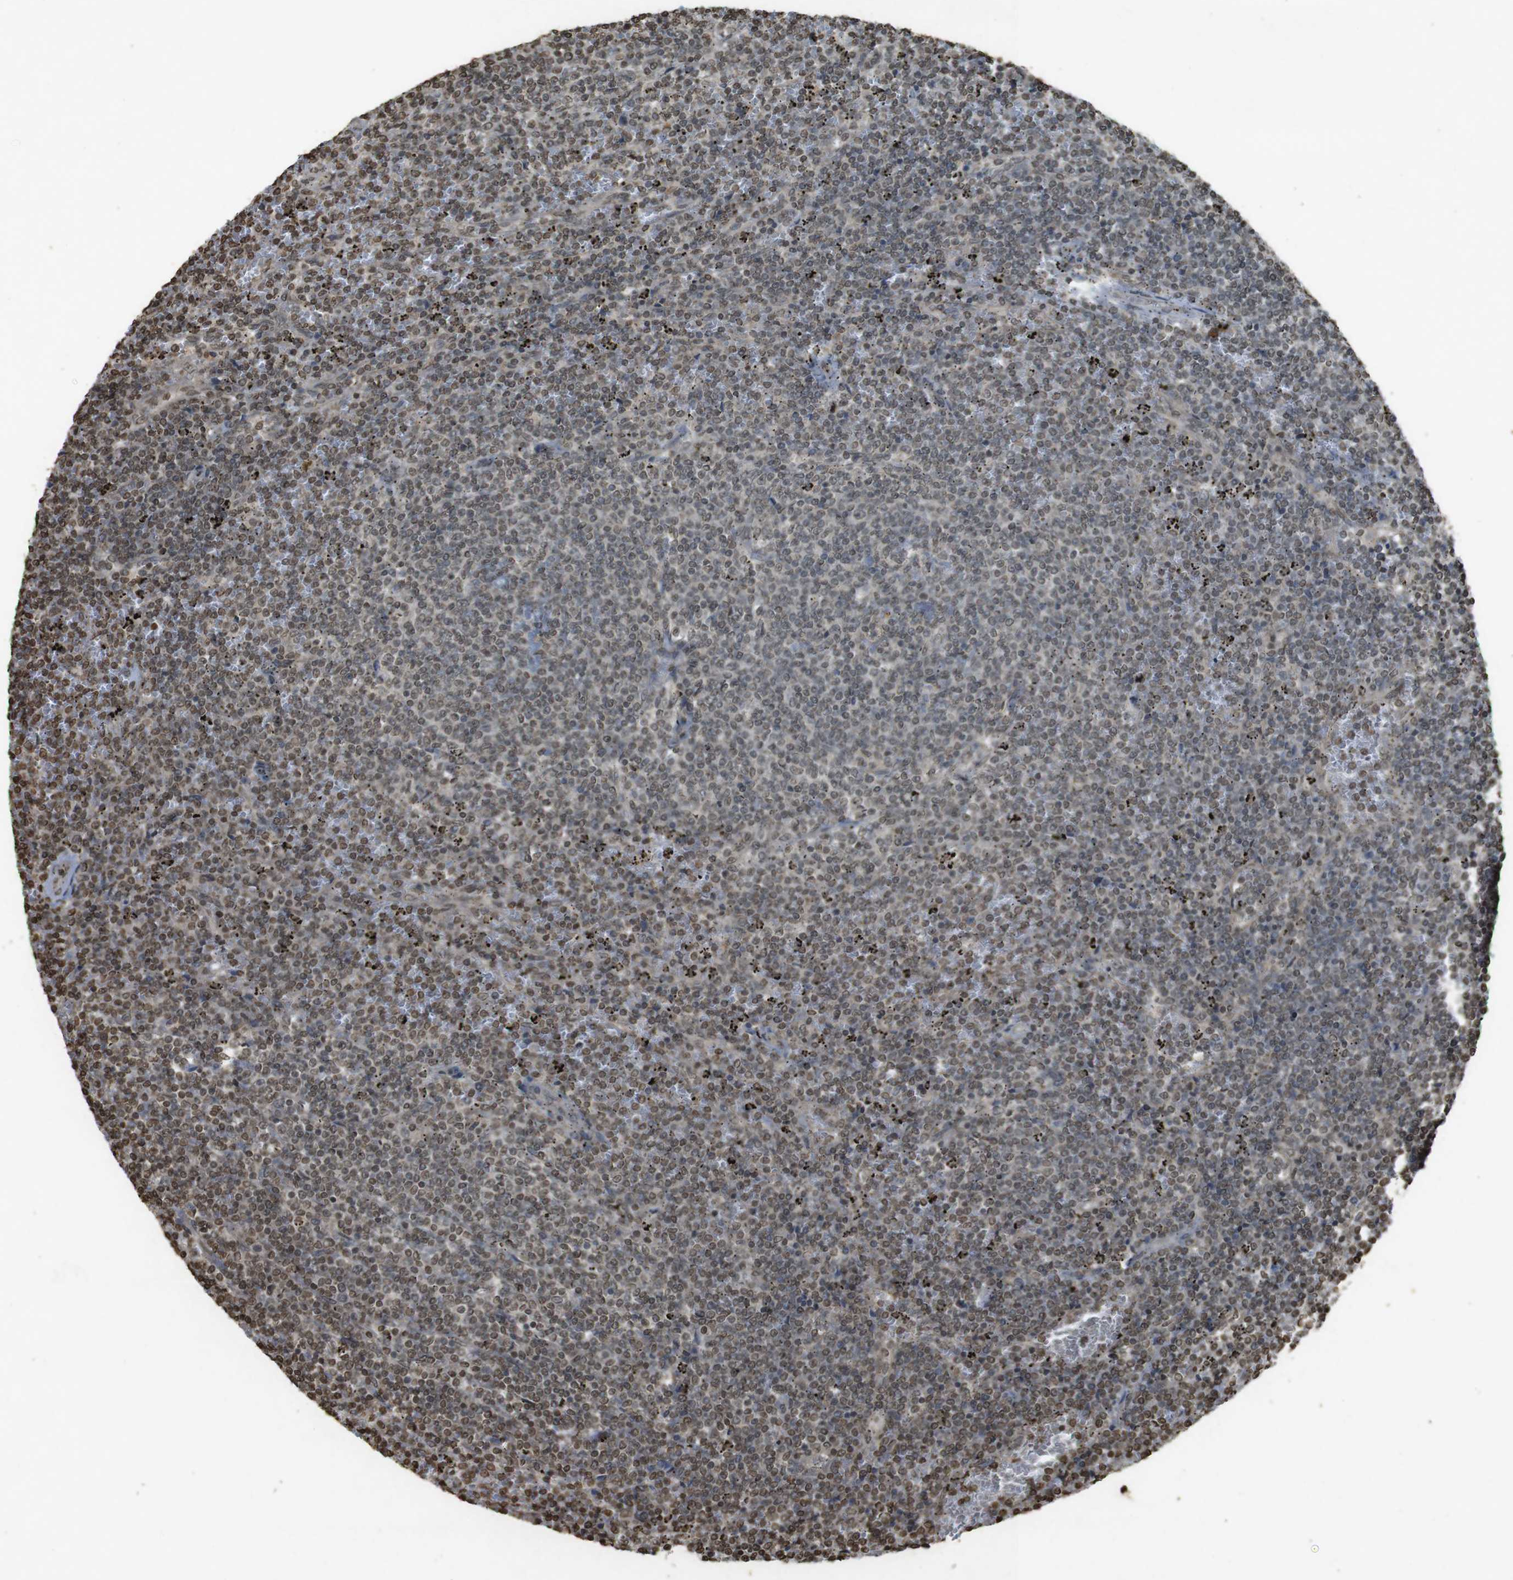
{"staining": {"intensity": "moderate", "quantity": ">75%", "location": "nuclear"}, "tissue": "lymphoma", "cell_type": "Tumor cells", "image_type": "cancer", "snomed": [{"axis": "morphology", "description": "Malignant lymphoma, non-Hodgkin's type, Low grade"}, {"axis": "topography", "description": "Spleen"}], "caption": "This photomicrograph displays IHC staining of lymphoma, with medium moderate nuclear expression in approximately >75% of tumor cells.", "gene": "ORC4", "patient": {"sex": "female", "age": 50}}